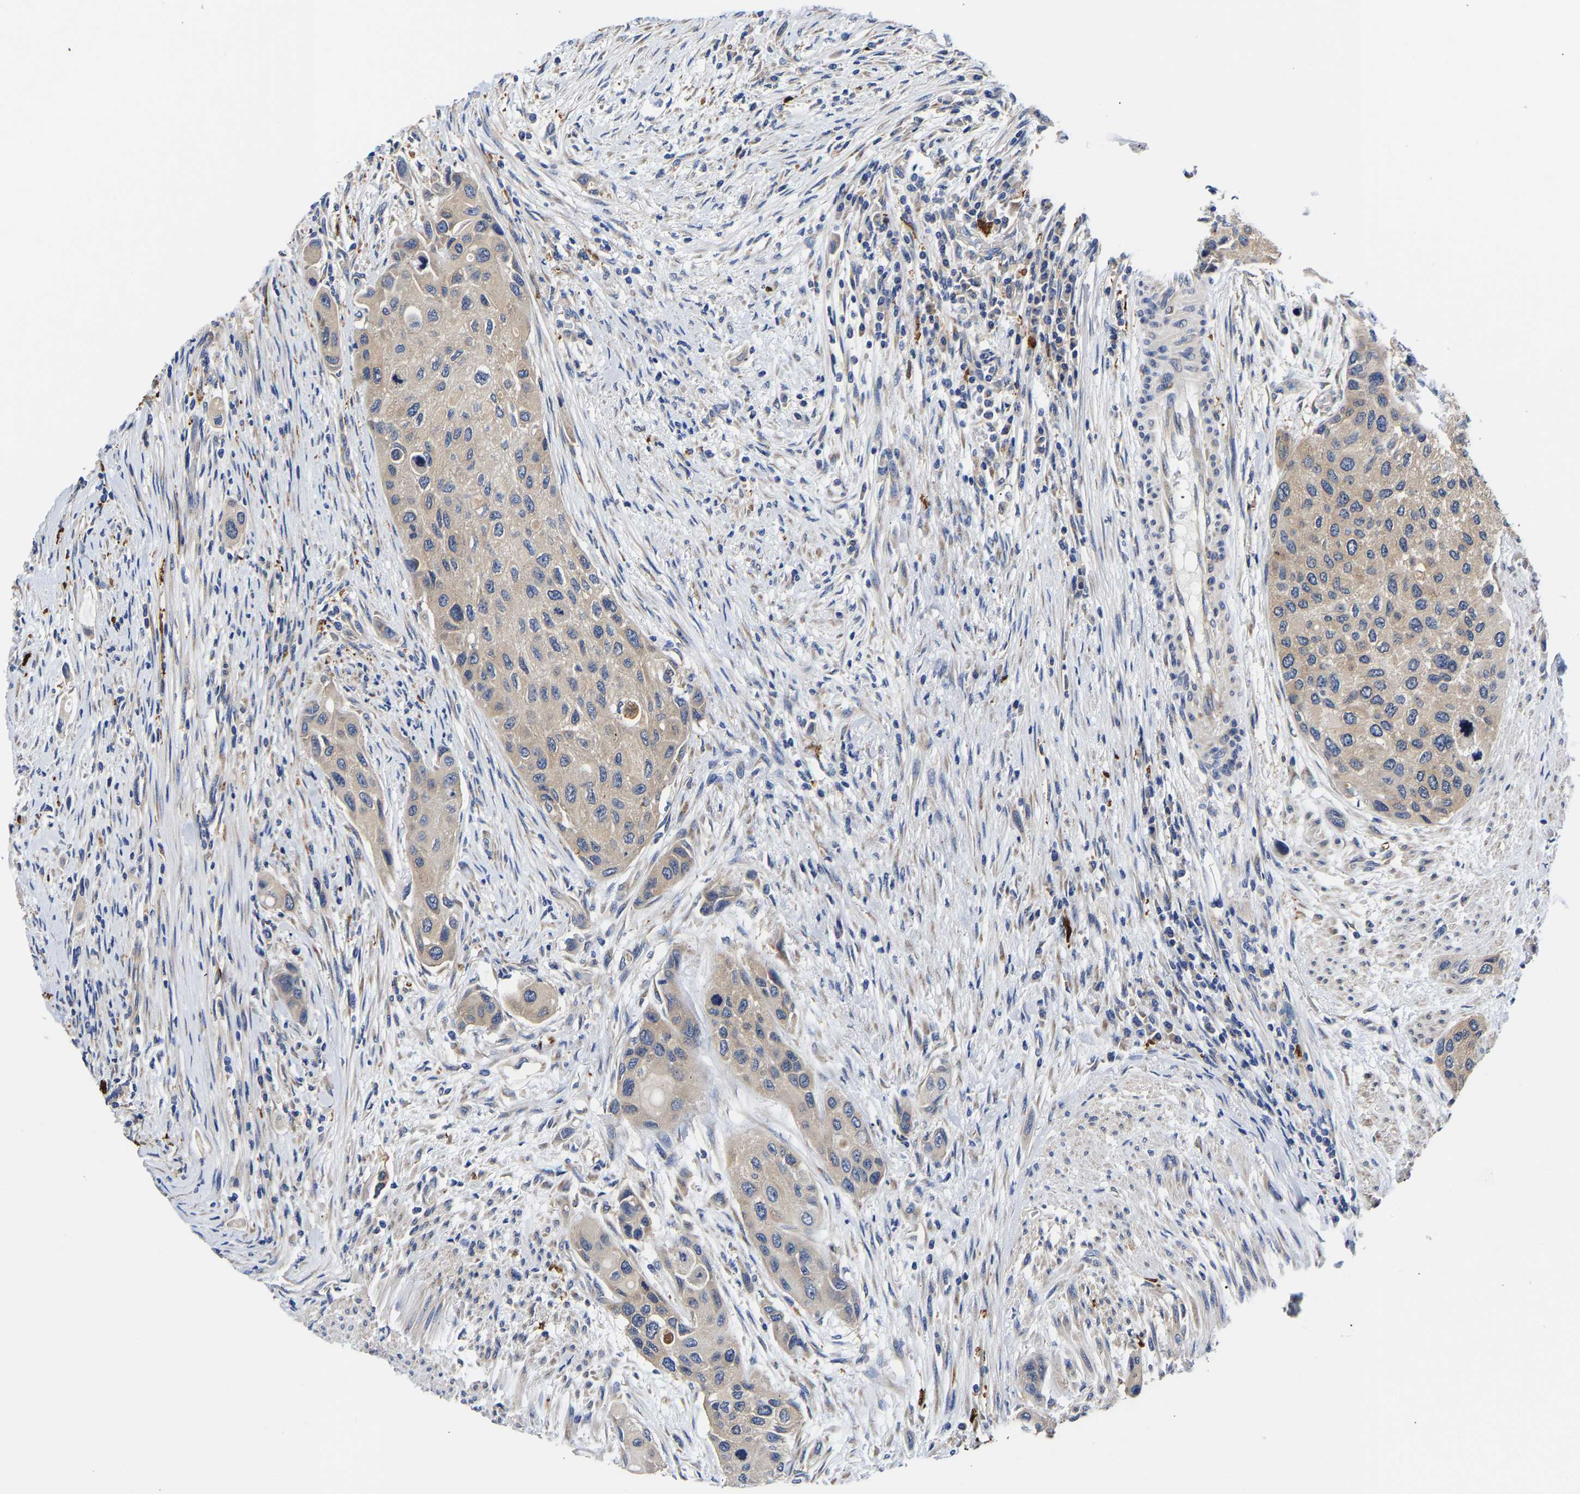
{"staining": {"intensity": "weak", "quantity": "<25%", "location": "cytoplasmic/membranous"}, "tissue": "urothelial cancer", "cell_type": "Tumor cells", "image_type": "cancer", "snomed": [{"axis": "morphology", "description": "Urothelial carcinoma, High grade"}, {"axis": "topography", "description": "Urinary bladder"}], "caption": "Immunohistochemistry image of neoplastic tissue: human urothelial cancer stained with DAB exhibits no significant protein staining in tumor cells. (DAB (3,3'-diaminobenzidine) immunohistochemistry (IHC) visualized using brightfield microscopy, high magnification).", "gene": "CCDC6", "patient": {"sex": "female", "age": 56}}